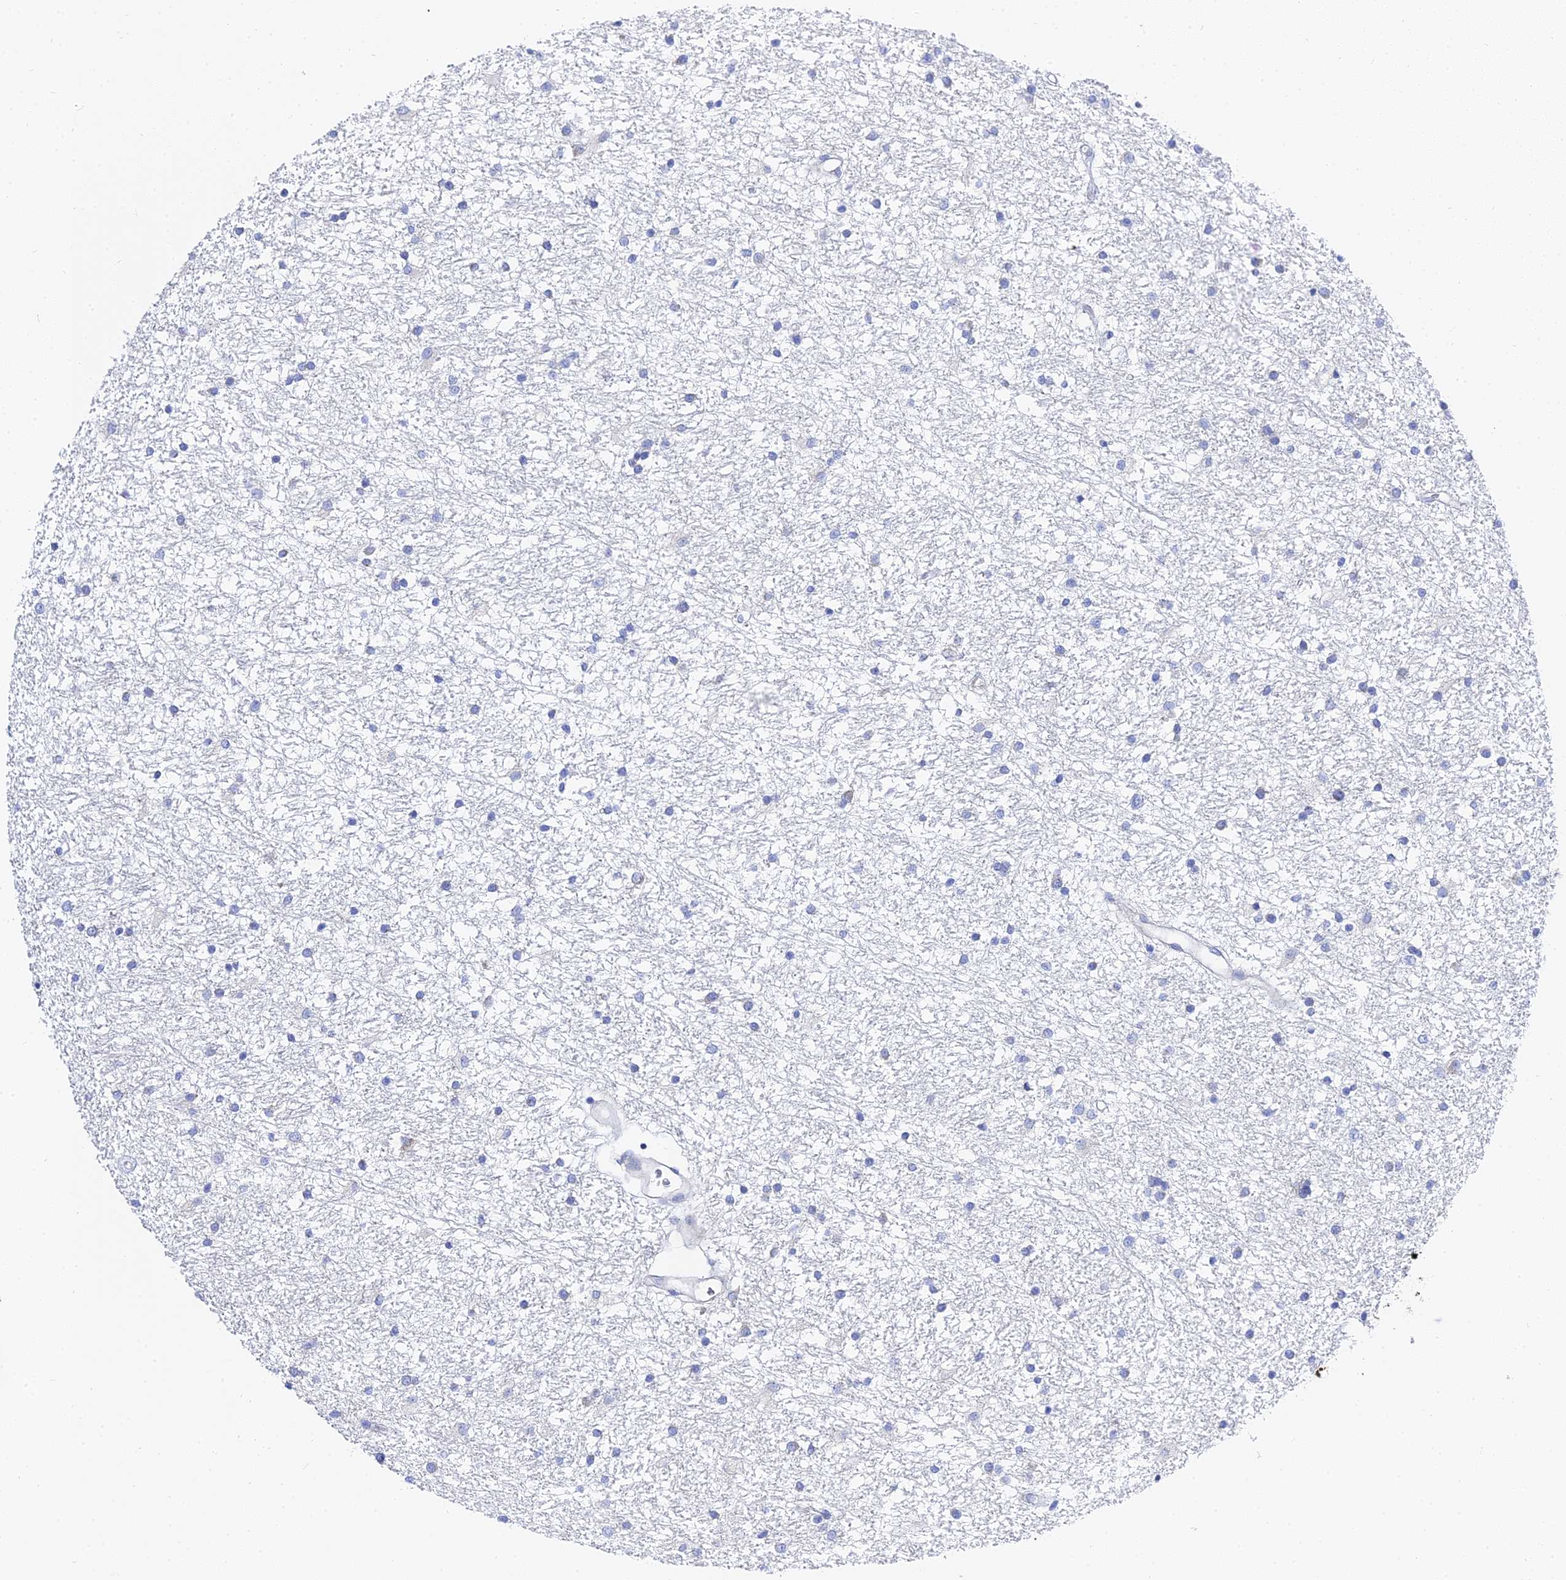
{"staining": {"intensity": "negative", "quantity": "none", "location": "none"}, "tissue": "glioma", "cell_type": "Tumor cells", "image_type": "cancer", "snomed": [{"axis": "morphology", "description": "Glioma, malignant, High grade"}, {"axis": "topography", "description": "Brain"}], "caption": "Human glioma stained for a protein using immunohistochemistry (IHC) demonstrates no expression in tumor cells.", "gene": "PTTG1", "patient": {"sex": "male", "age": 77}}